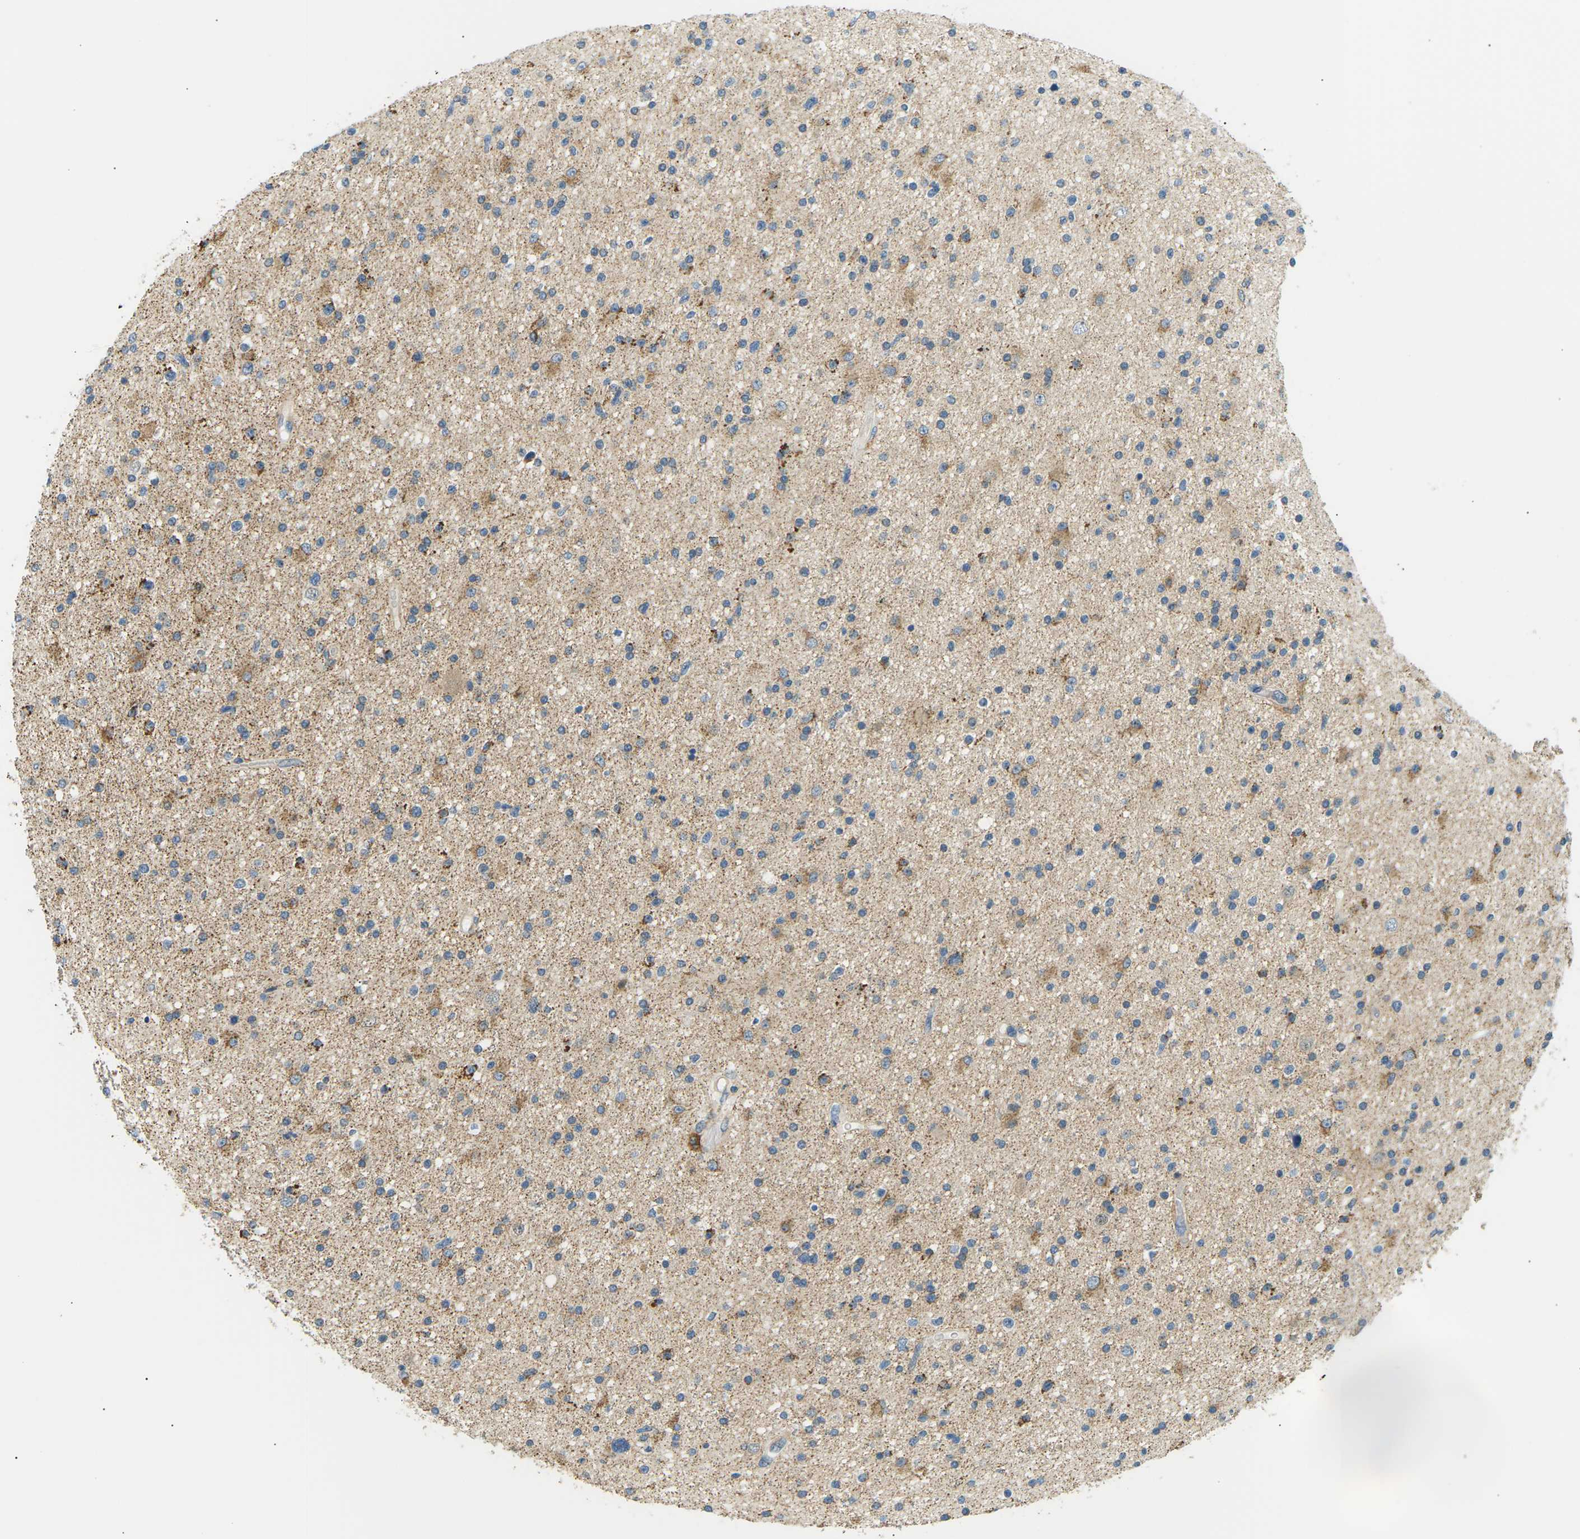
{"staining": {"intensity": "moderate", "quantity": "<25%", "location": "cytoplasmic/membranous"}, "tissue": "glioma", "cell_type": "Tumor cells", "image_type": "cancer", "snomed": [{"axis": "morphology", "description": "Glioma, malignant, High grade"}, {"axis": "topography", "description": "Brain"}], "caption": "Tumor cells show low levels of moderate cytoplasmic/membranous staining in about <25% of cells in human glioma. (Brightfield microscopy of DAB IHC at high magnification).", "gene": "TBC1D8", "patient": {"sex": "male", "age": 33}}